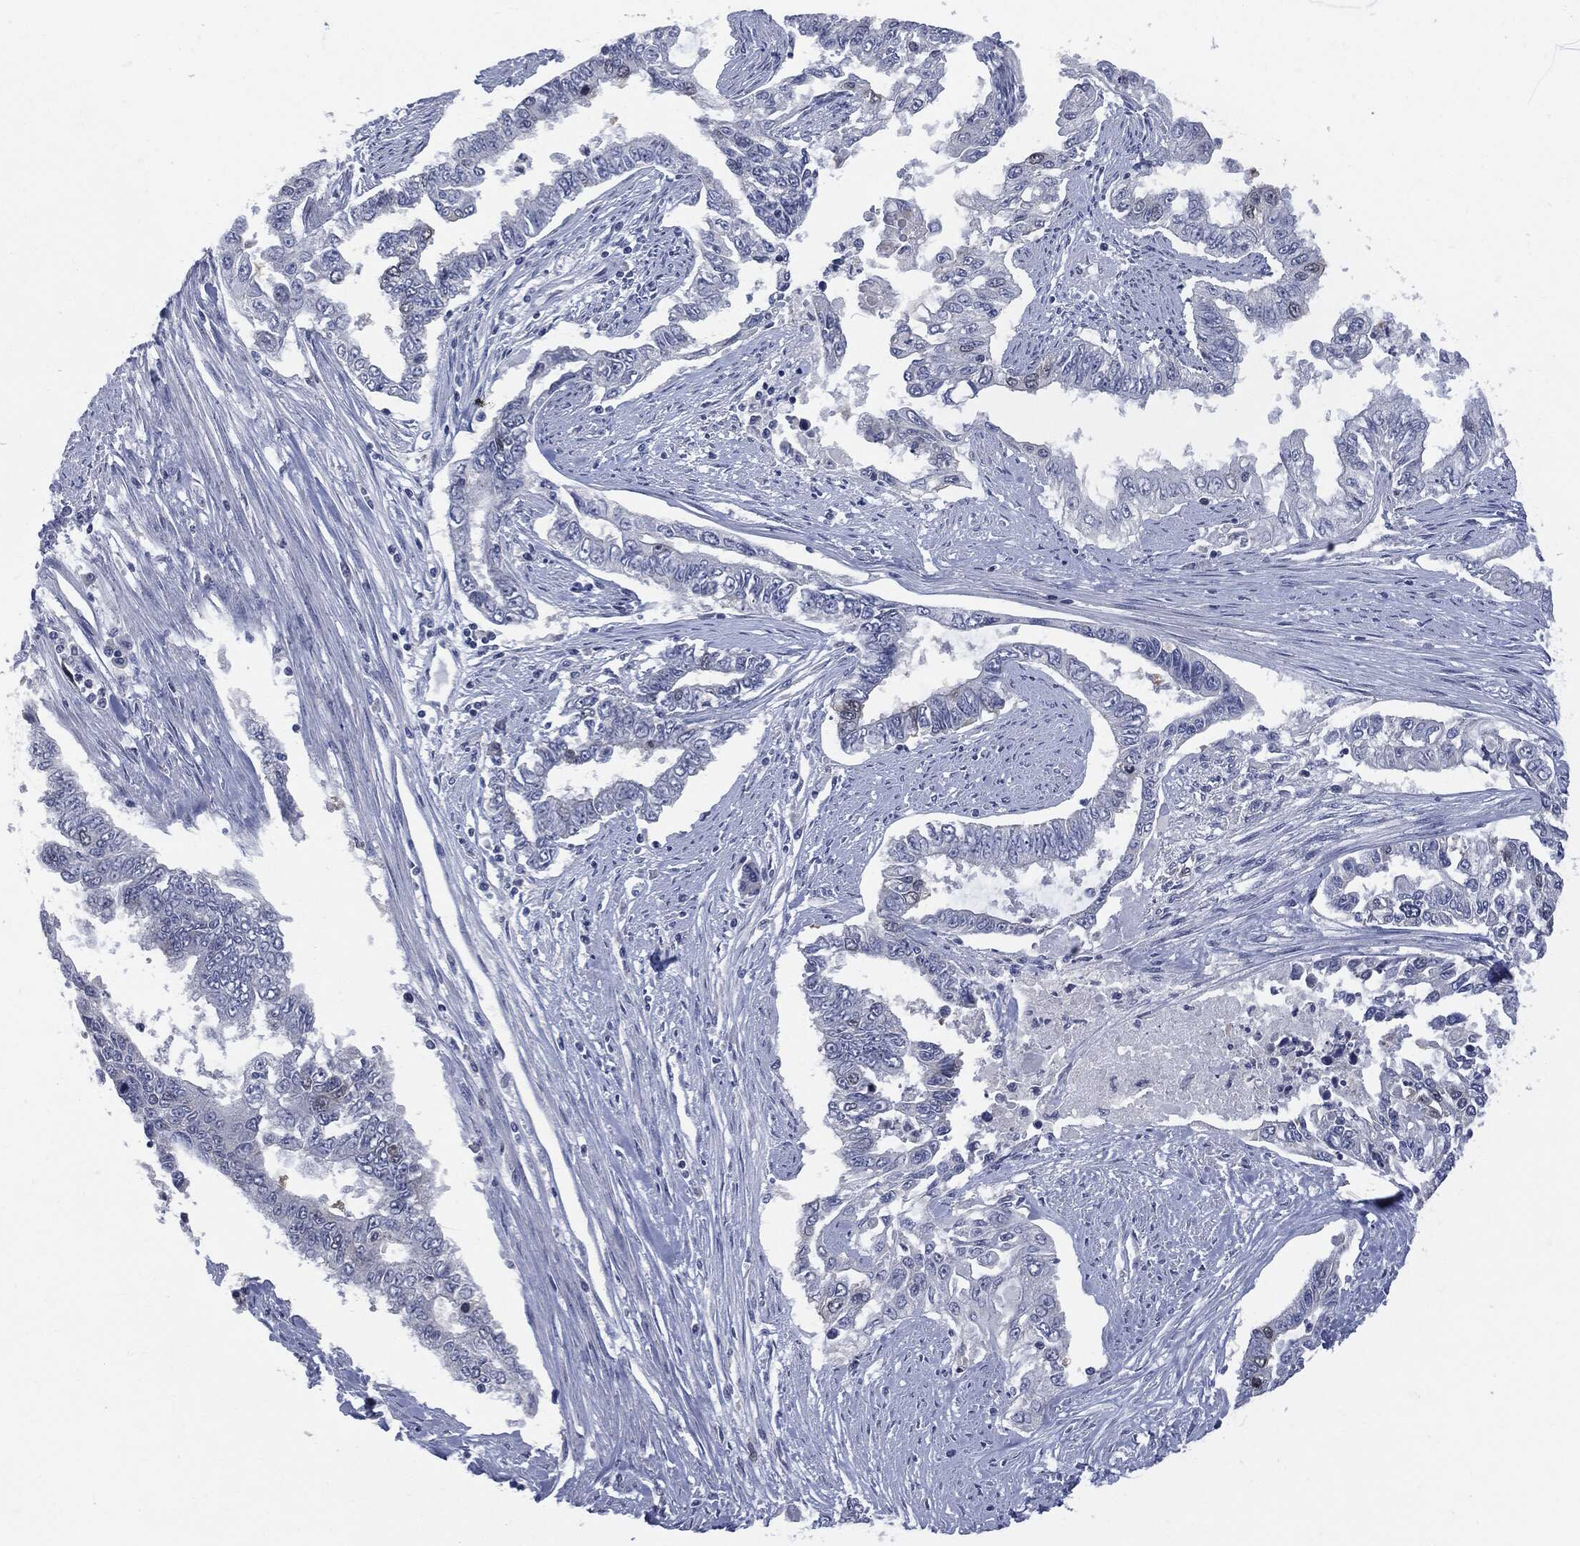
{"staining": {"intensity": "negative", "quantity": "none", "location": "none"}, "tissue": "endometrial cancer", "cell_type": "Tumor cells", "image_type": "cancer", "snomed": [{"axis": "morphology", "description": "Adenocarcinoma, NOS"}, {"axis": "topography", "description": "Uterus"}], "caption": "Immunohistochemistry (IHC) of endometrial adenocarcinoma shows no staining in tumor cells.", "gene": "UBE2C", "patient": {"sex": "female", "age": 59}}